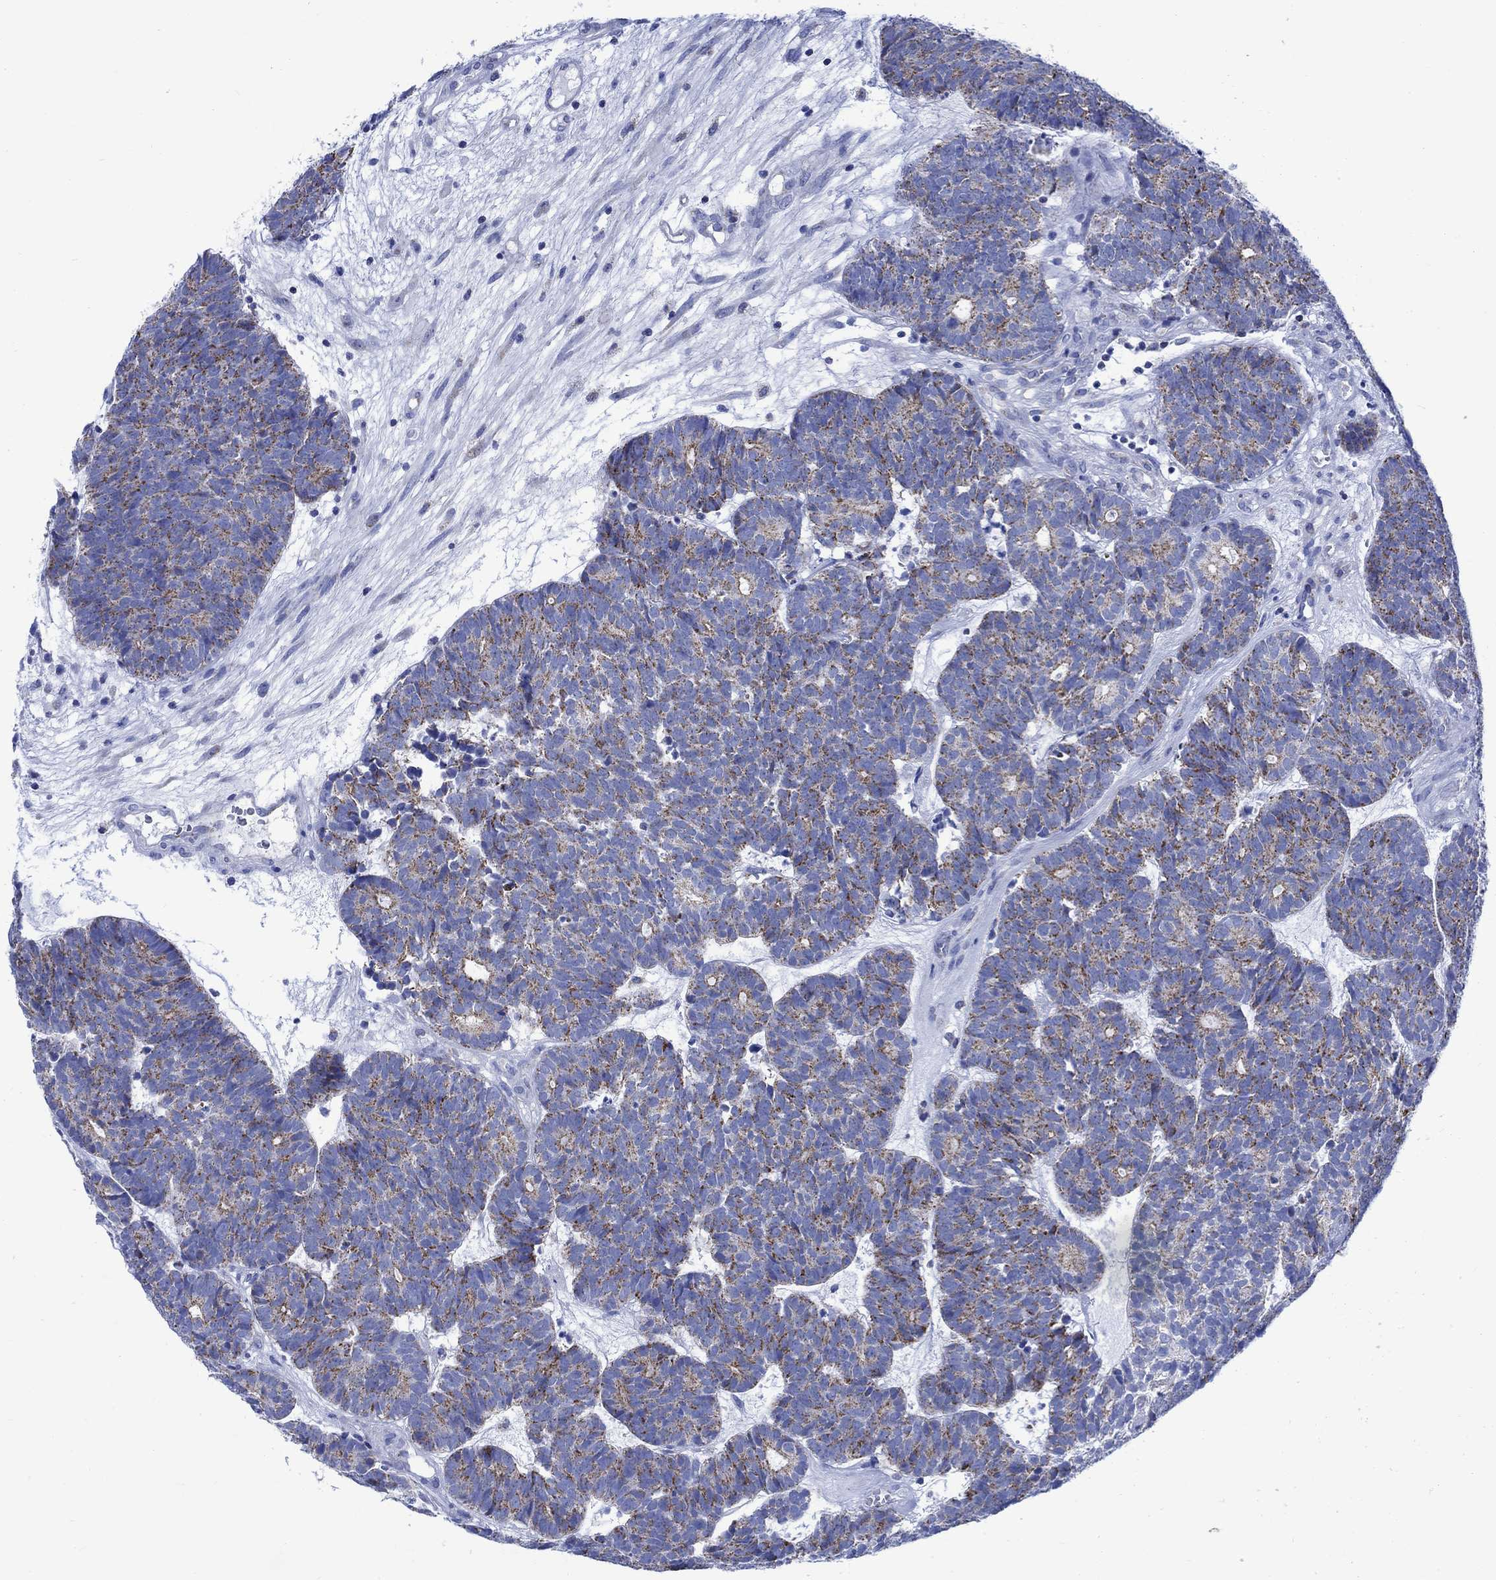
{"staining": {"intensity": "moderate", "quantity": "25%-75%", "location": "cytoplasmic/membranous"}, "tissue": "head and neck cancer", "cell_type": "Tumor cells", "image_type": "cancer", "snomed": [{"axis": "morphology", "description": "Adenocarcinoma, NOS"}, {"axis": "topography", "description": "Head-Neck"}], "caption": "Head and neck cancer (adenocarcinoma) was stained to show a protein in brown. There is medium levels of moderate cytoplasmic/membranous staining in approximately 25%-75% of tumor cells.", "gene": "CPLX2", "patient": {"sex": "female", "age": 81}}